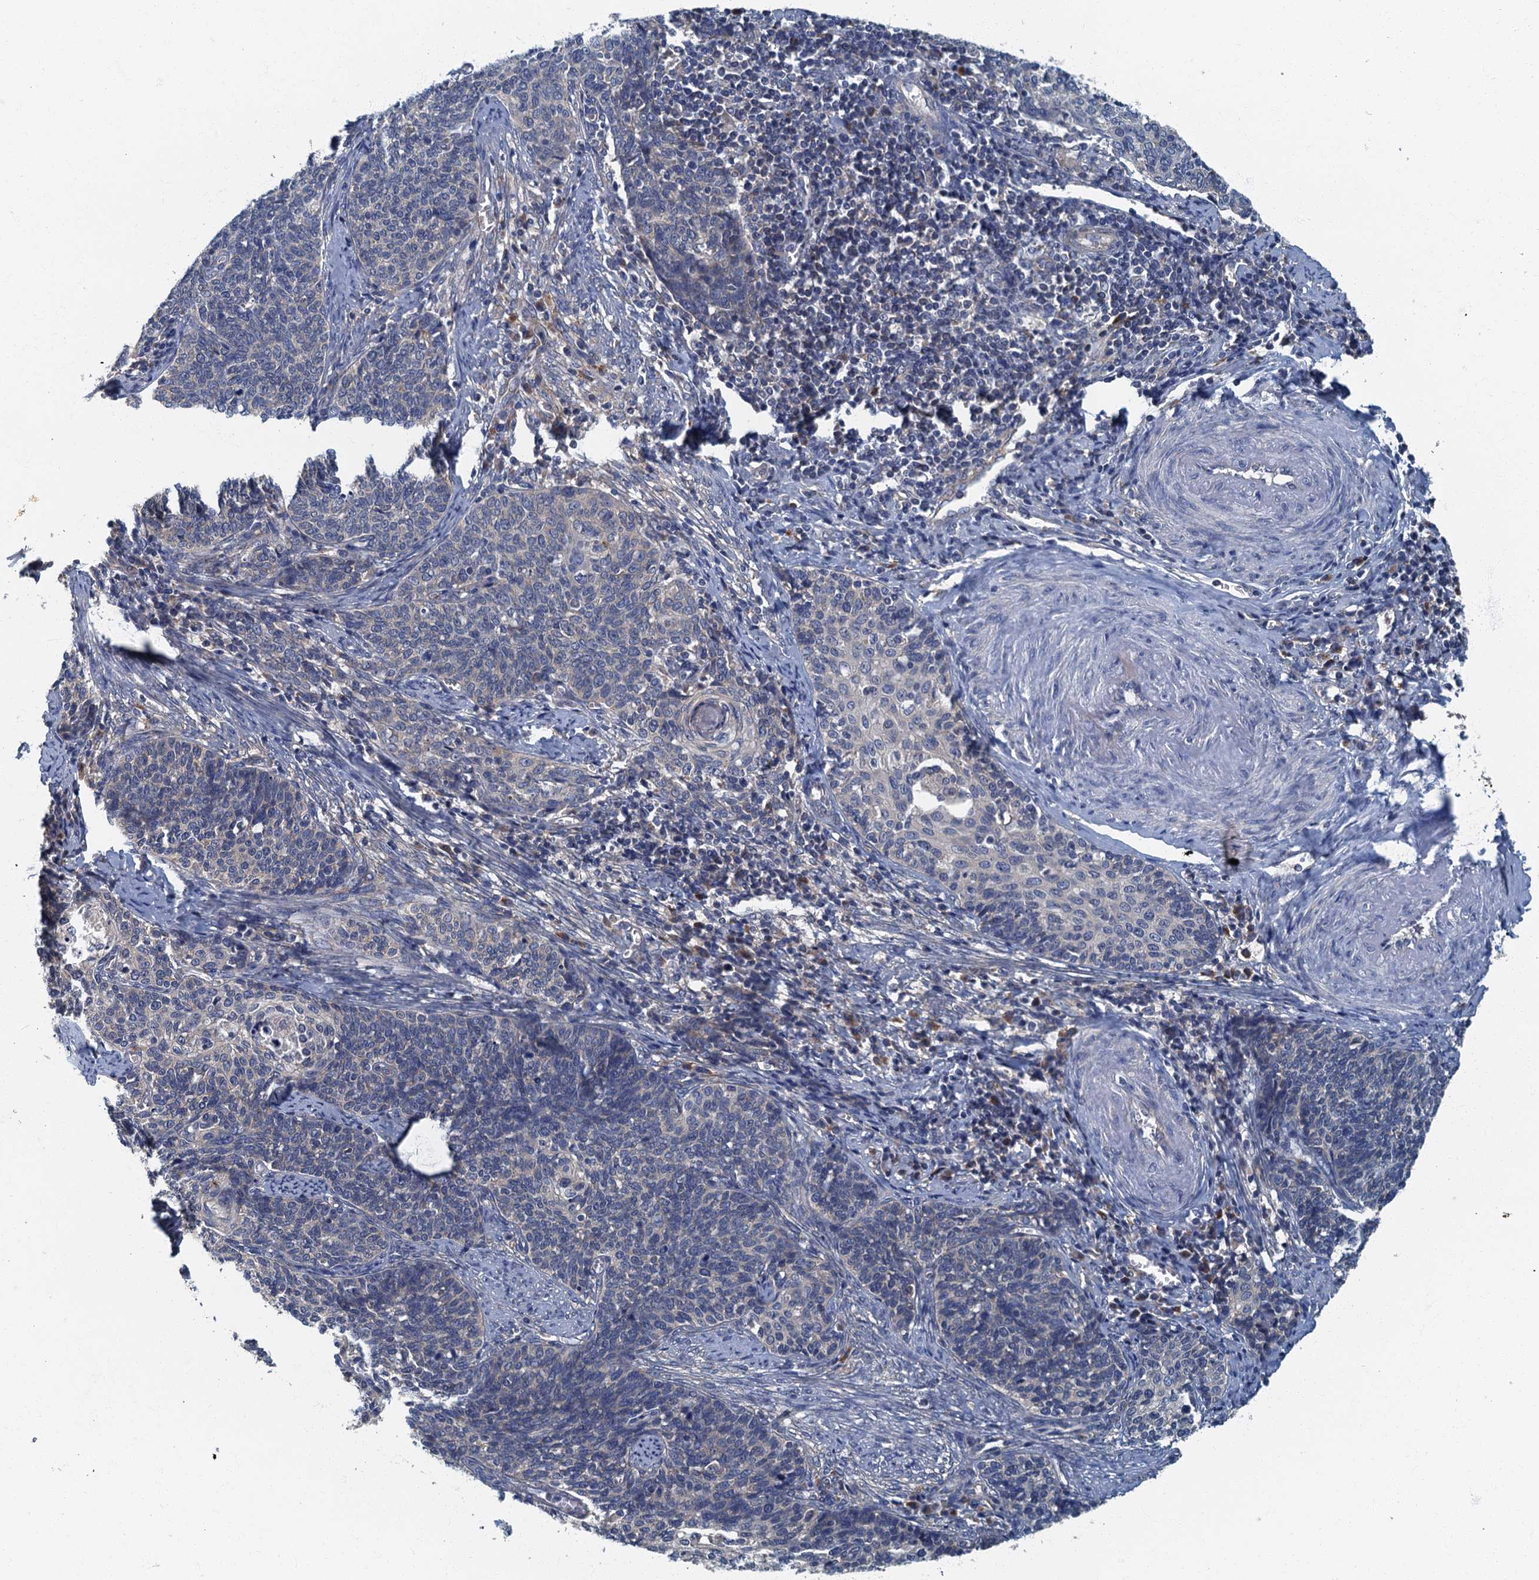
{"staining": {"intensity": "negative", "quantity": "none", "location": "none"}, "tissue": "cervical cancer", "cell_type": "Tumor cells", "image_type": "cancer", "snomed": [{"axis": "morphology", "description": "Squamous cell carcinoma, NOS"}, {"axis": "topography", "description": "Cervix"}], "caption": "Protein analysis of cervical cancer (squamous cell carcinoma) shows no significant expression in tumor cells.", "gene": "DDX49", "patient": {"sex": "female", "age": 39}}